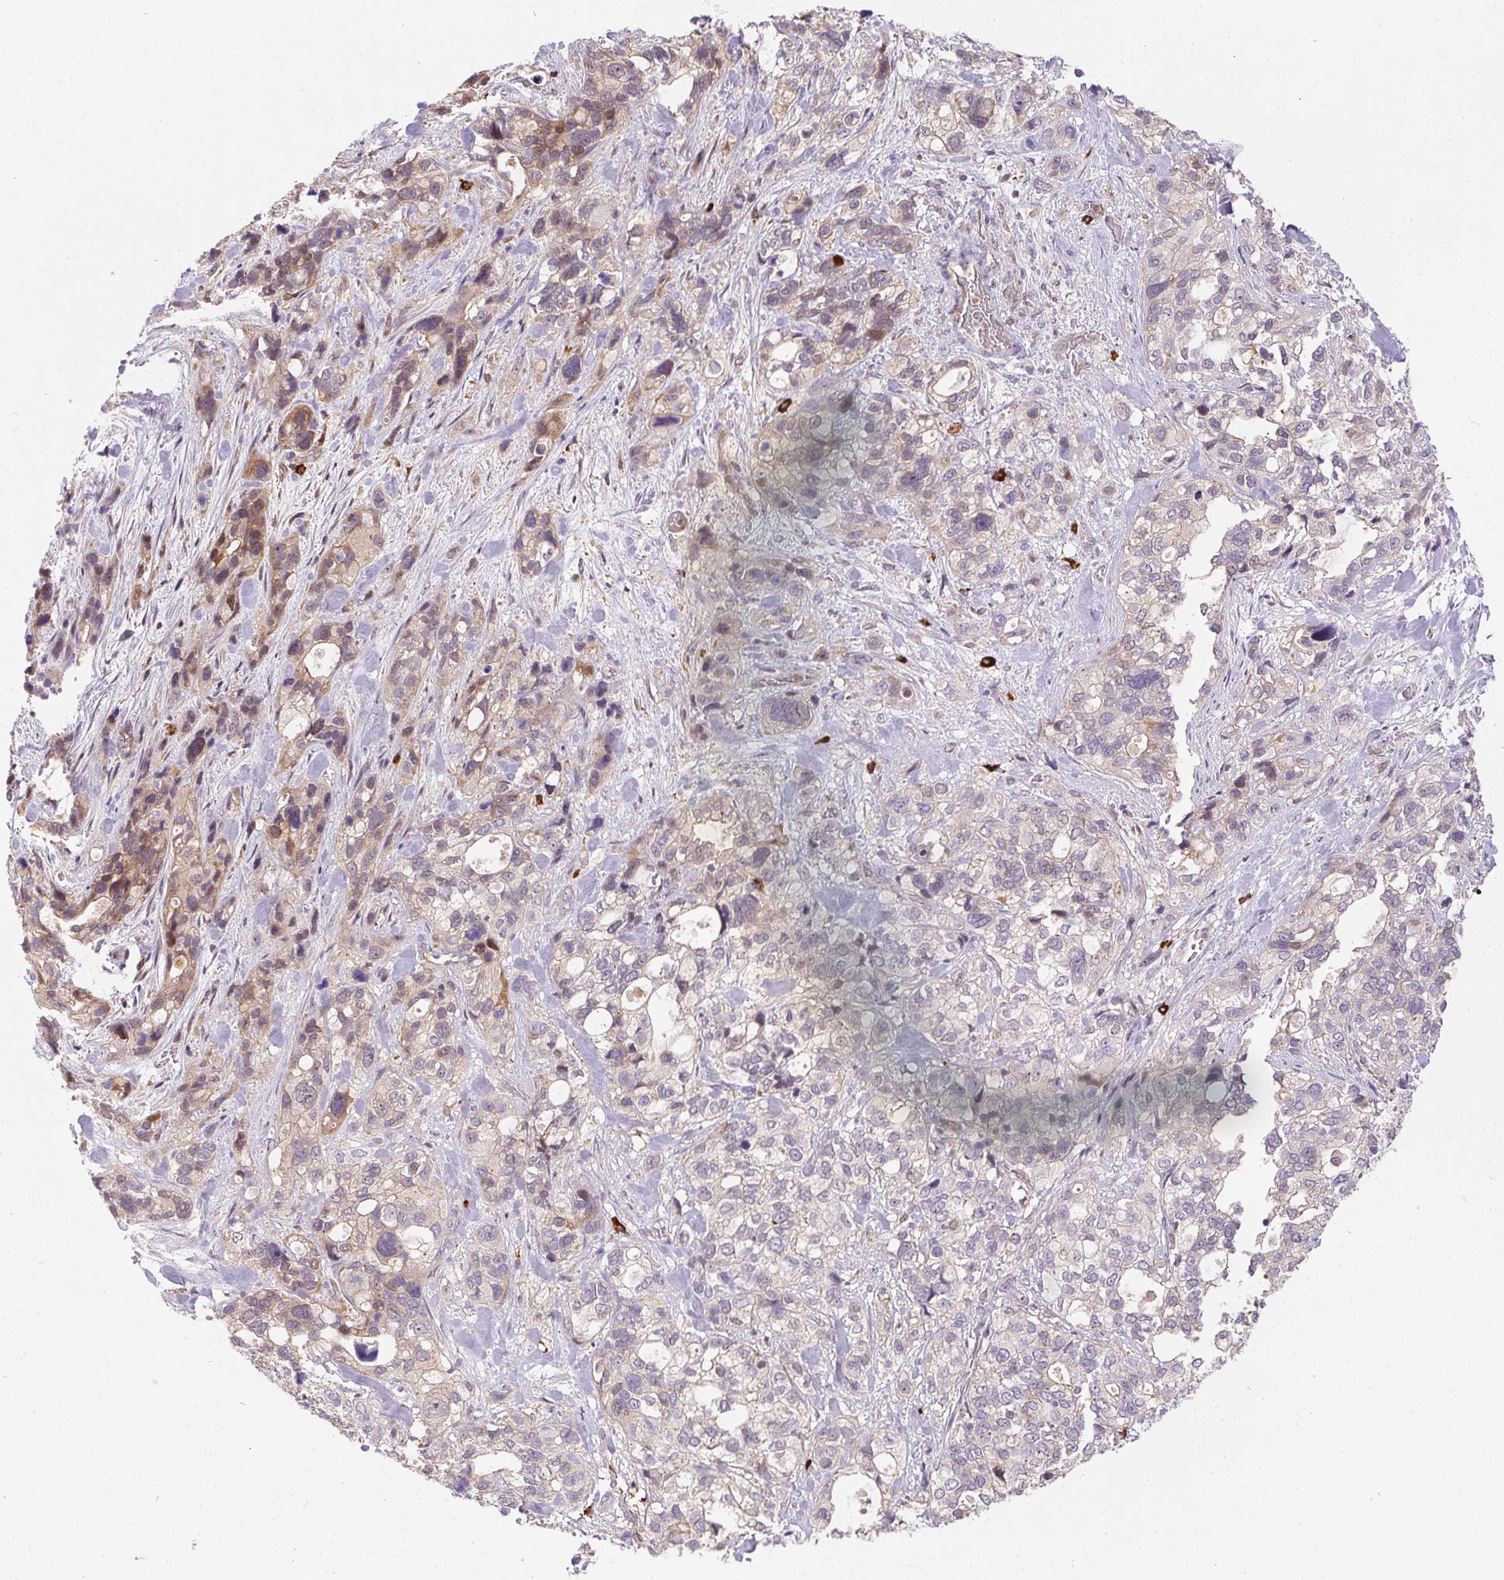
{"staining": {"intensity": "moderate", "quantity": "<25%", "location": "cytoplasmic/membranous,nuclear"}, "tissue": "stomach cancer", "cell_type": "Tumor cells", "image_type": "cancer", "snomed": [{"axis": "morphology", "description": "Adenocarcinoma, NOS"}, {"axis": "topography", "description": "Stomach, upper"}], "caption": "Tumor cells exhibit low levels of moderate cytoplasmic/membranous and nuclear staining in approximately <25% of cells in human adenocarcinoma (stomach).", "gene": "NUDT16", "patient": {"sex": "female", "age": 81}}